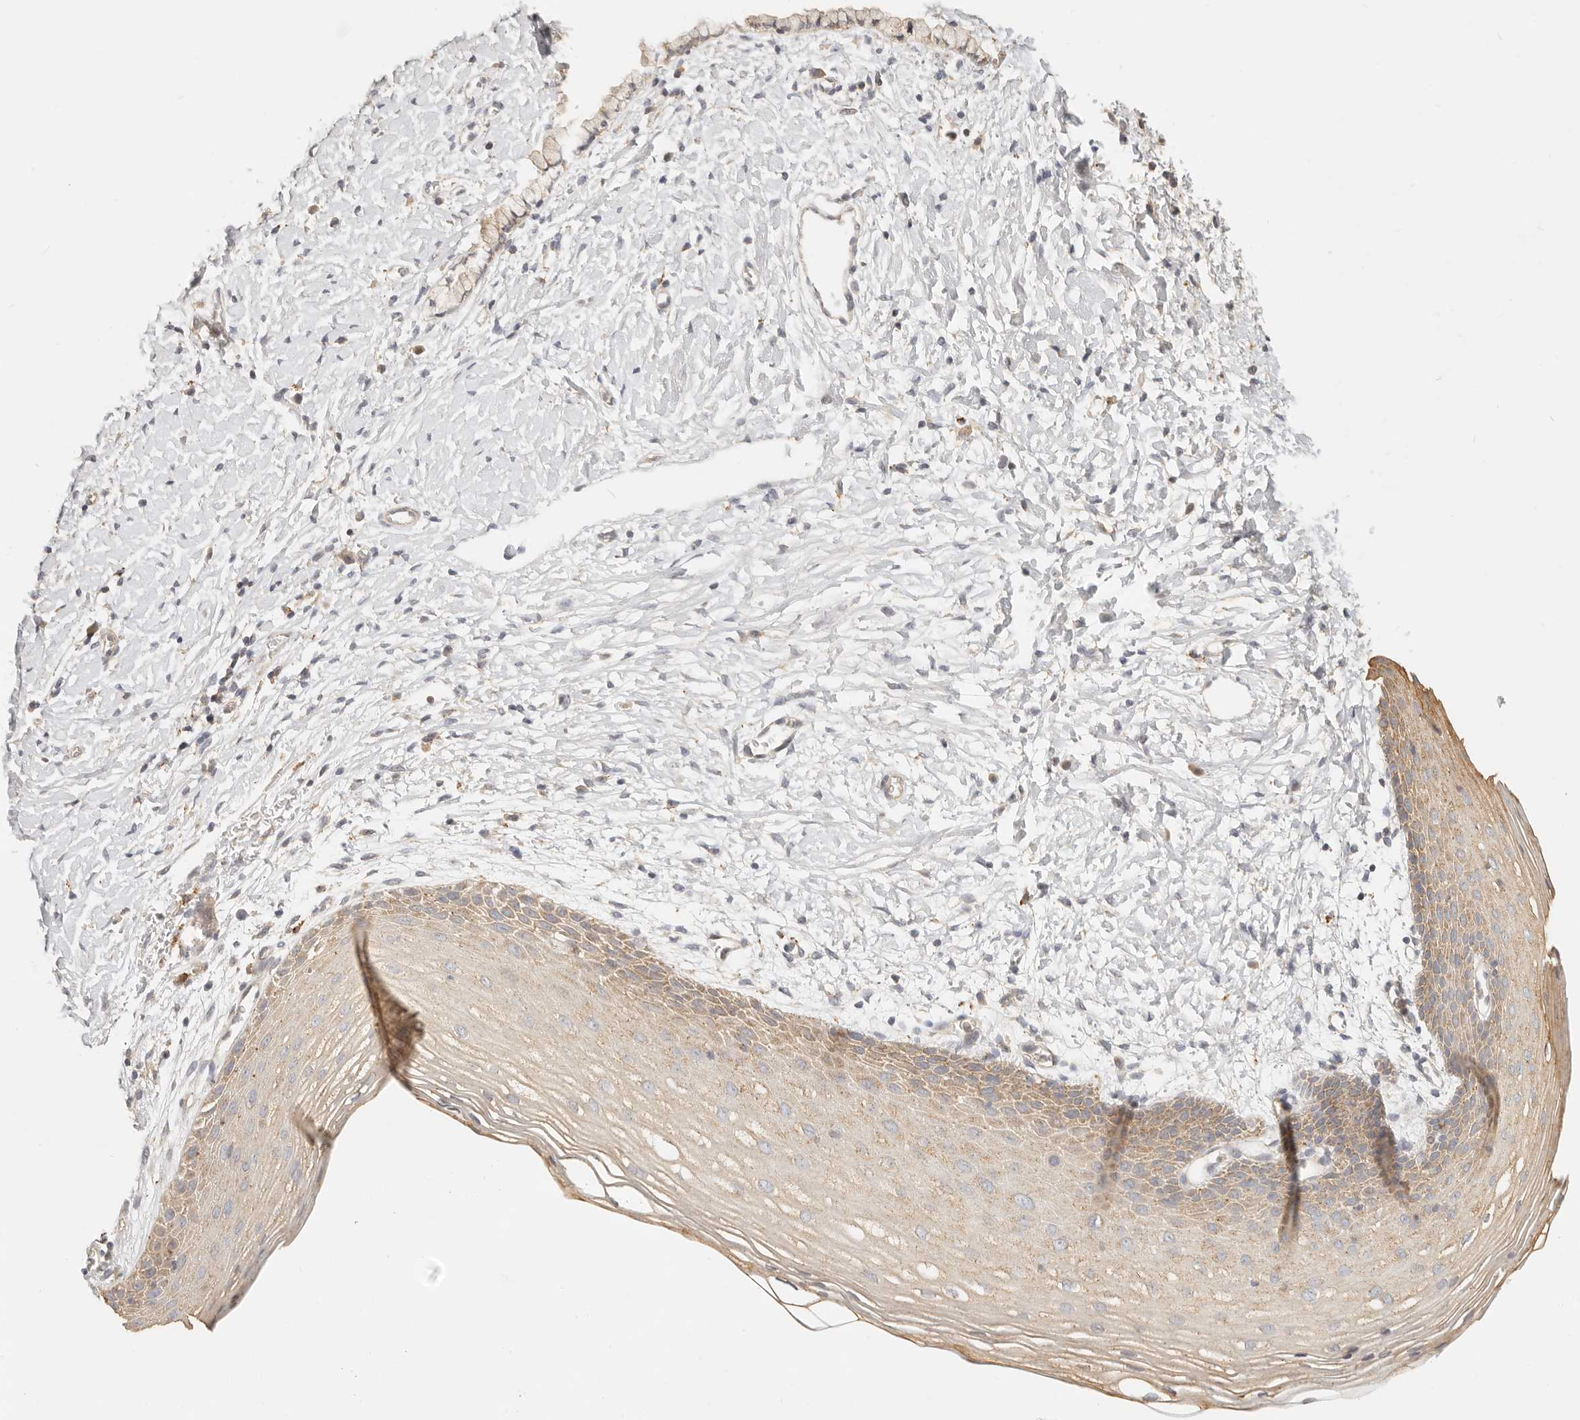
{"staining": {"intensity": "weak", "quantity": ">75%", "location": "cytoplasmic/membranous"}, "tissue": "cervix", "cell_type": "Glandular cells", "image_type": "normal", "snomed": [{"axis": "morphology", "description": "Normal tissue, NOS"}, {"axis": "topography", "description": "Cervix"}], "caption": "Protein staining demonstrates weak cytoplasmic/membranous expression in about >75% of glandular cells in unremarkable cervix.", "gene": "CNMD", "patient": {"sex": "female", "age": 72}}